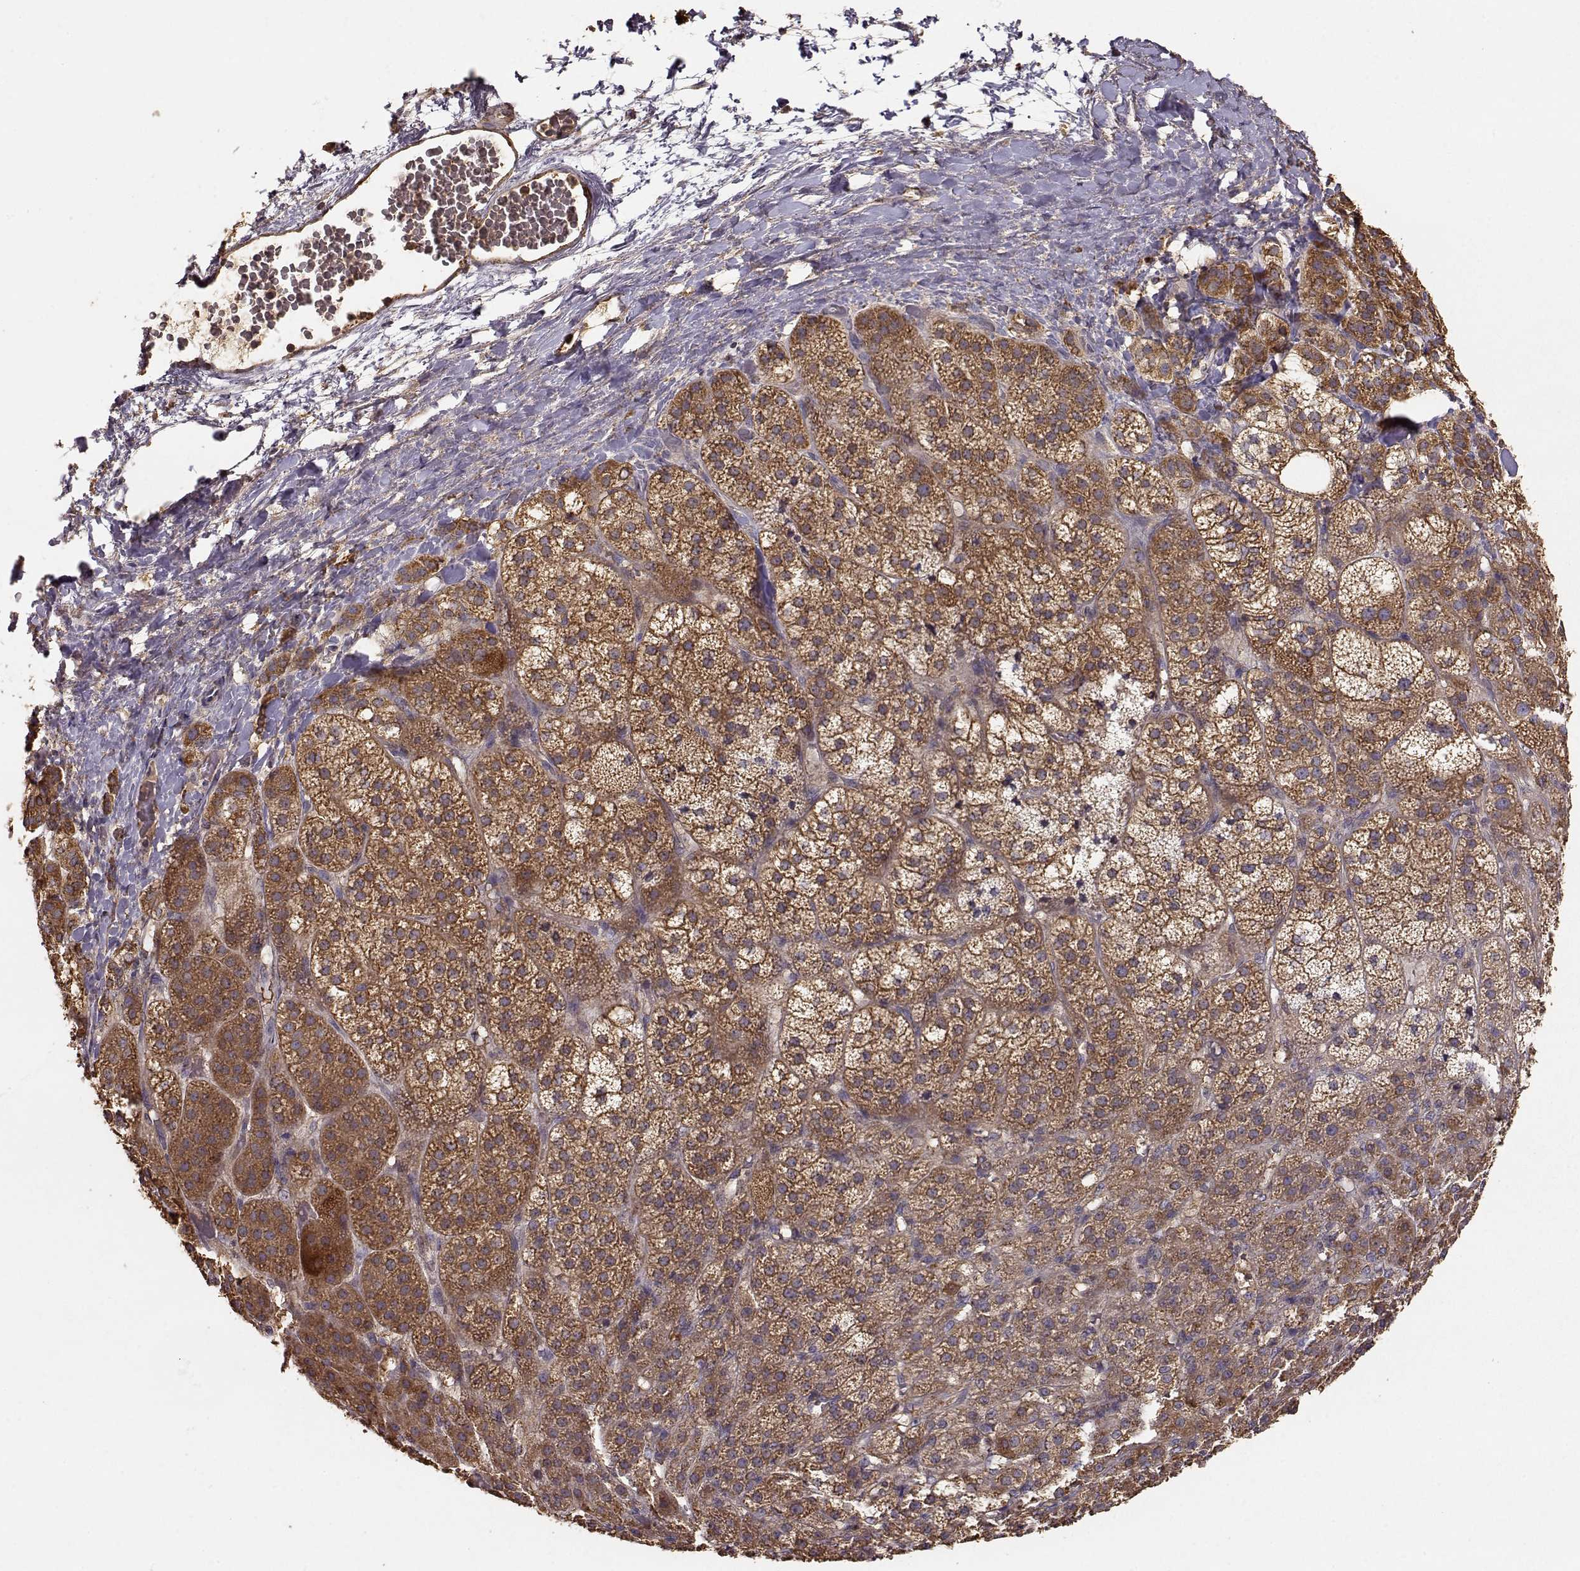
{"staining": {"intensity": "strong", "quantity": ">75%", "location": "cytoplasmic/membranous"}, "tissue": "adrenal gland", "cell_type": "Glandular cells", "image_type": "normal", "snomed": [{"axis": "morphology", "description": "Normal tissue, NOS"}, {"axis": "topography", "description": "Adrenal gland"}], "caption": "Protein expression analysis of normal adrenal gland exhibits strong cytoplasmic/membranous staining in about >75% of glandular cells. Immunohistochemistry stains the protein of interest in brown and the nuclei are stained blue.", "gene": "TARS3", "patient": {"sex": "female", "age": 60}}